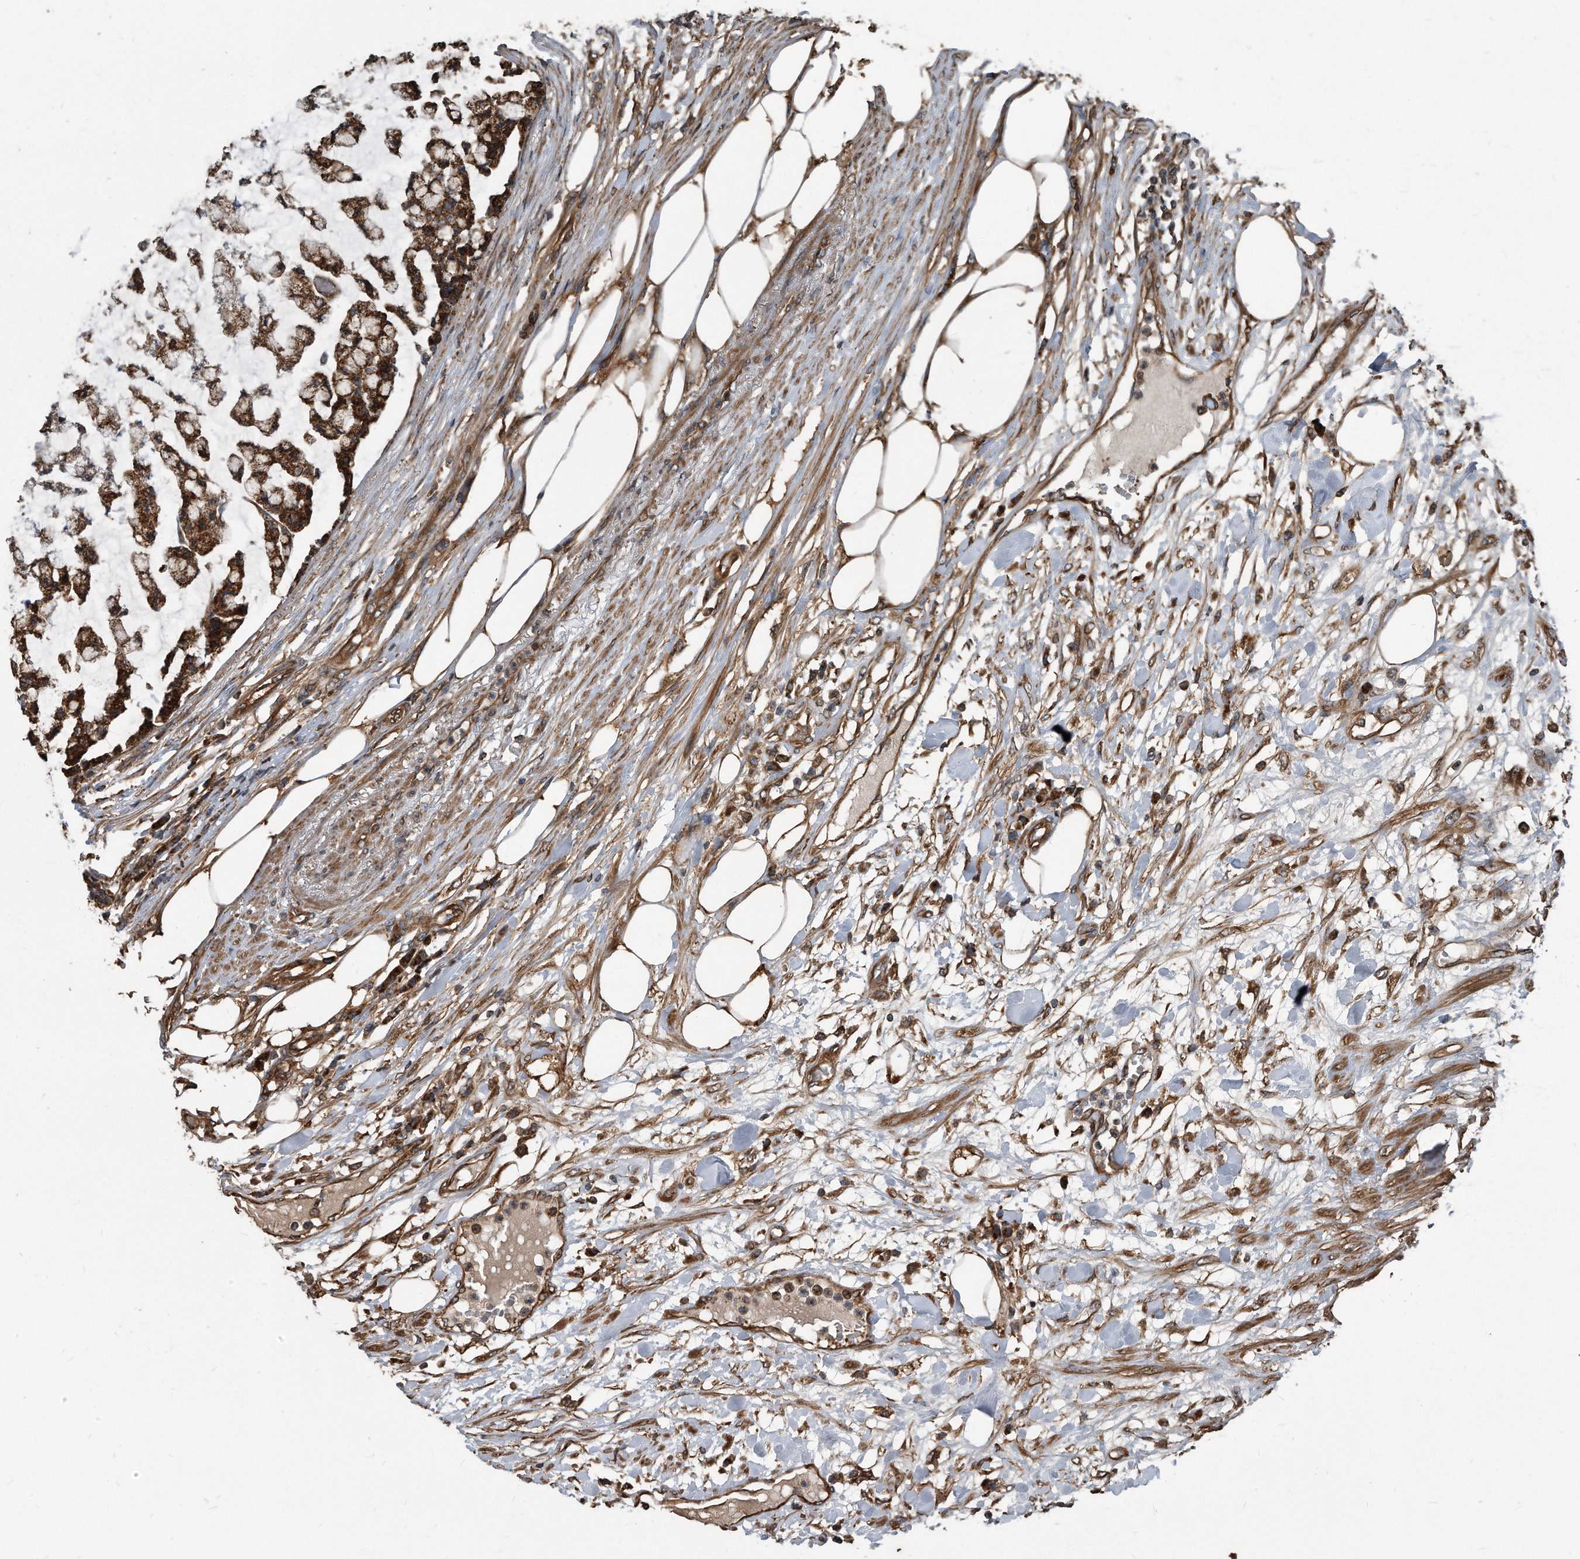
{"staining": {"intensity": "strong", "quantity": ">75%", "location": "cytoplasmic/membranous"}, "tissue": "colorectal cancer", "cell_type": "Tumor cells", "image_type": "cancer", "snomed": [{"axis": "morphology", "description": "Adenocarcinoma, NOS"}, {"axis": "topography", "description": "Colon"}], "caption": "Immunohistochemistry (IHC) histopathology image of neoplastic tissue: colorectal adenocarcinoma stained using IHC shows high levels of strong protein expression localized specifically in the cytoplasmic/membranous of tumor cells, appearing as a cytoplasmic/membranous brown color.", "gene": "FAM136A", "patient": {"sex": "female", "age": 84}}